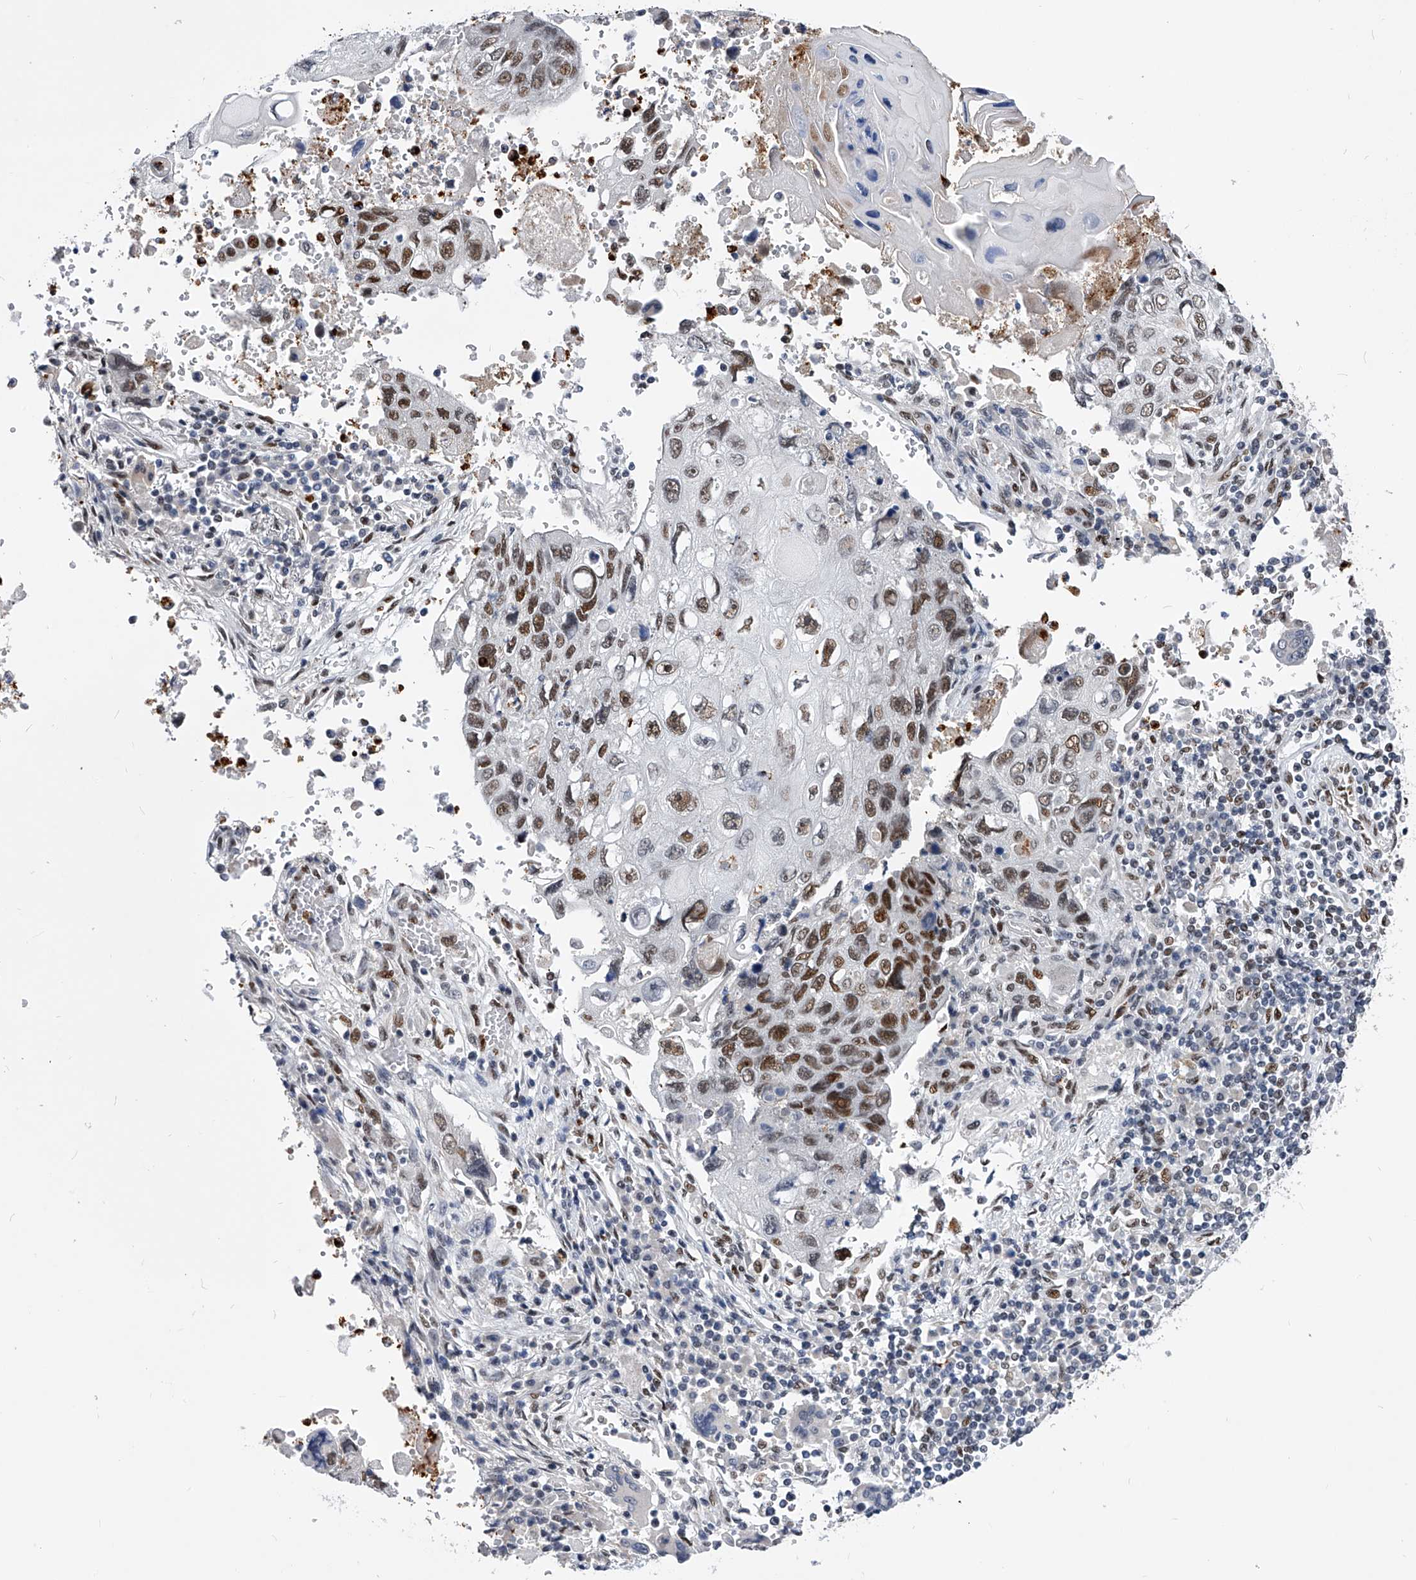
{"staining": {"intensity": "moderate", "quantity": ">75%", "location": "nuclear"}, "tissue": "lung cancer", "cell_type": "Tumor cells", "image_type": "cancer", "snomed": [{"axis": "morphology", "description": "Squamous cell carcinoma, NOS"}, {"axis": "topography", "description": "Lung"}], "caption": "Moderate nuclear staining is present in approximately >75% of tumor cells in lung cancer (squamous cell carcinoma). The protein of interest is stained brown, and the nuclei are stained in blue (DAB (3,3'-diaminobenzidine) IHC with brightfield microscopy, high magnification).", "gene": "TESK2", "patient": {"sex": "male", "age": 61}}